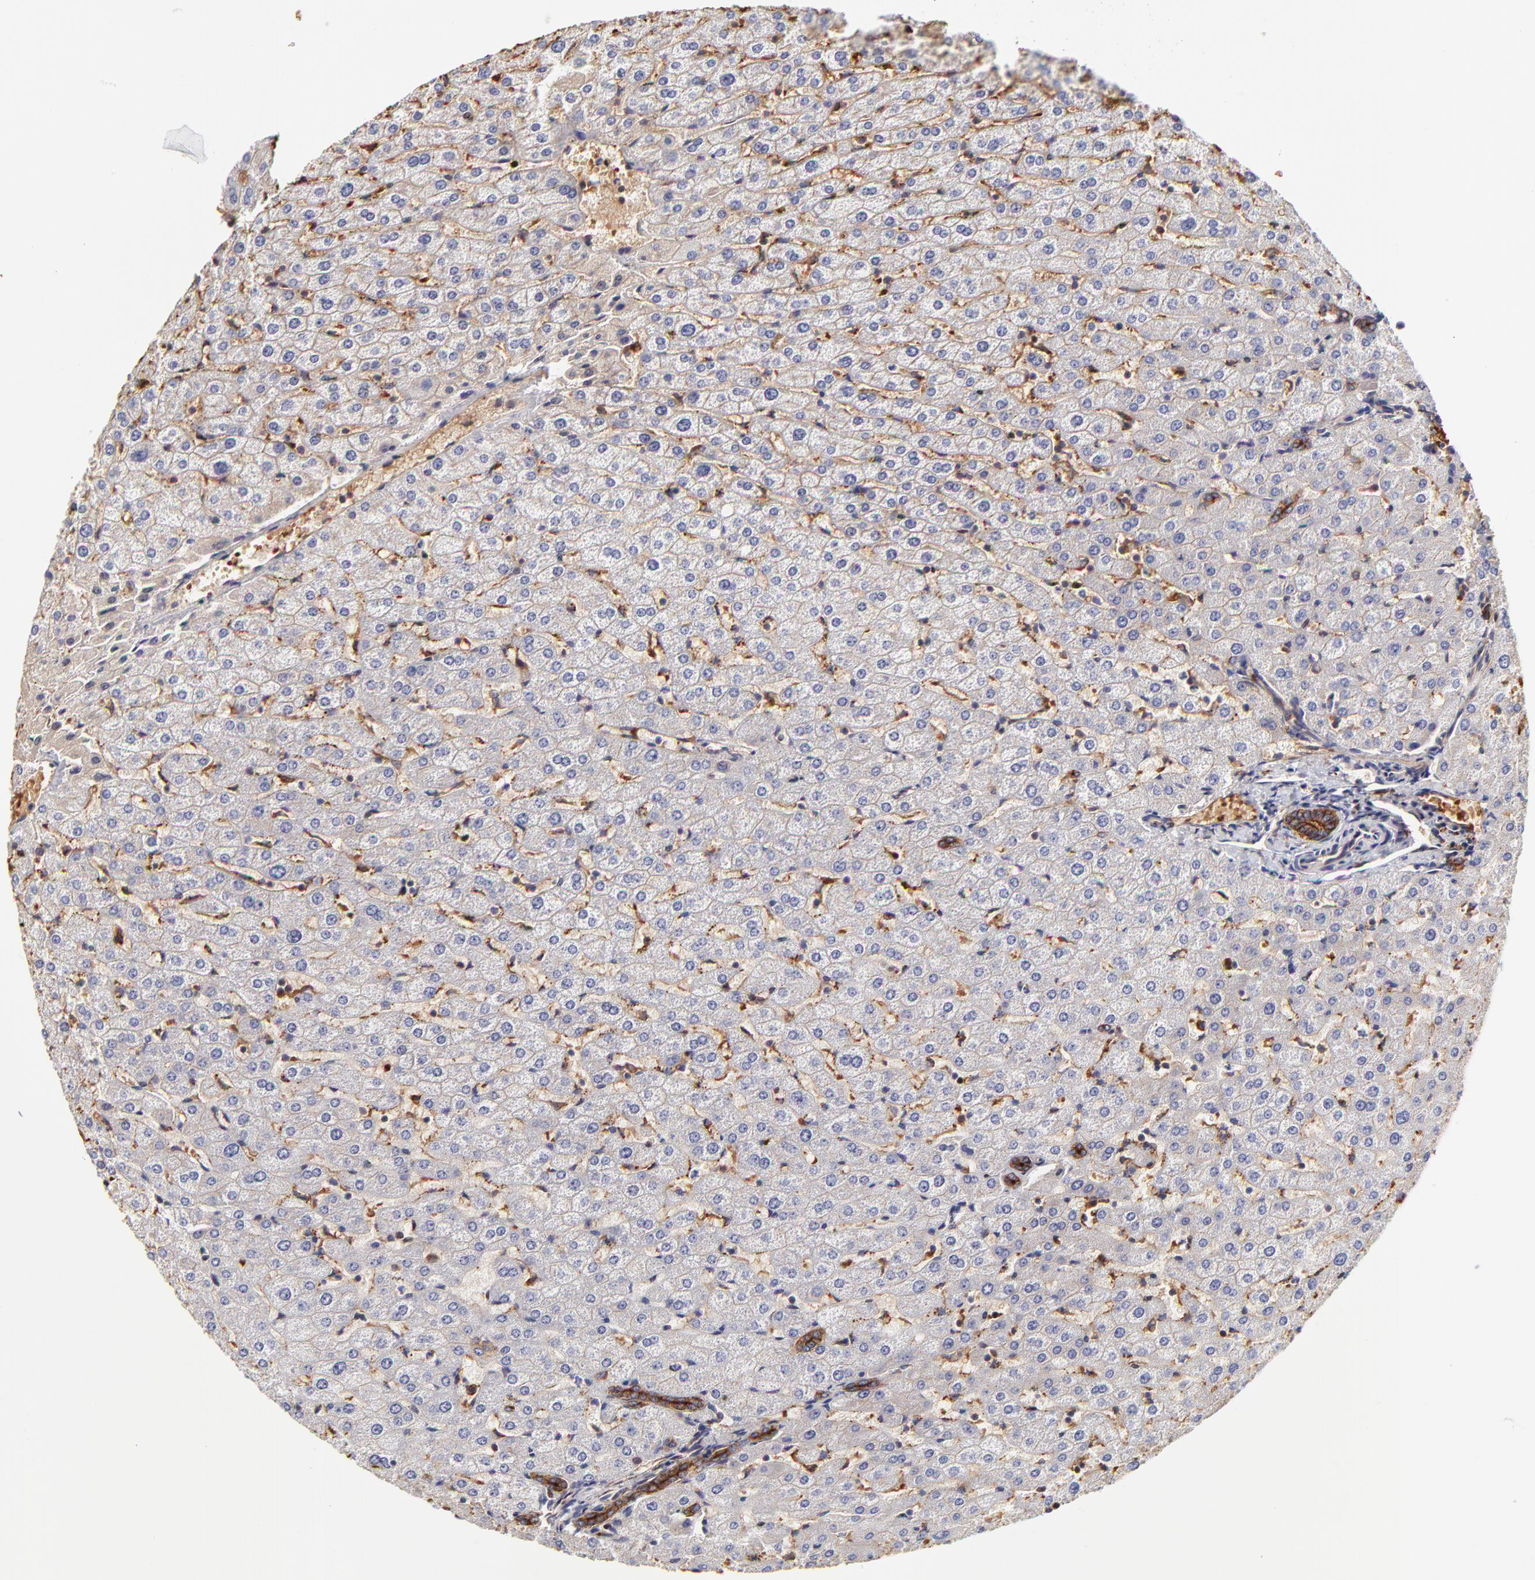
{"staining": {"intensity": "strong", "quantity": ">75%", "location": "cytoplasmic/membranous"}, "tissue": "liver", "cell_type": "Cholangiocytes", "image_type": "normal", "snomed": [{"axis": "morphology", "description": "Normal tissue, NOS"}, {"axis": "morphology", "description": "Fibrosis, NOS"}, {"axis": "topography", "description": "Liver"}], "caption": "The micrograph shows staining of unremarkable liver, revealing strong cytoplasmic/membranous protein positivity (brown color) within cholangiocytes.", "gene": "CD2AP", "patient": {"sex": "female", "age": 29}}